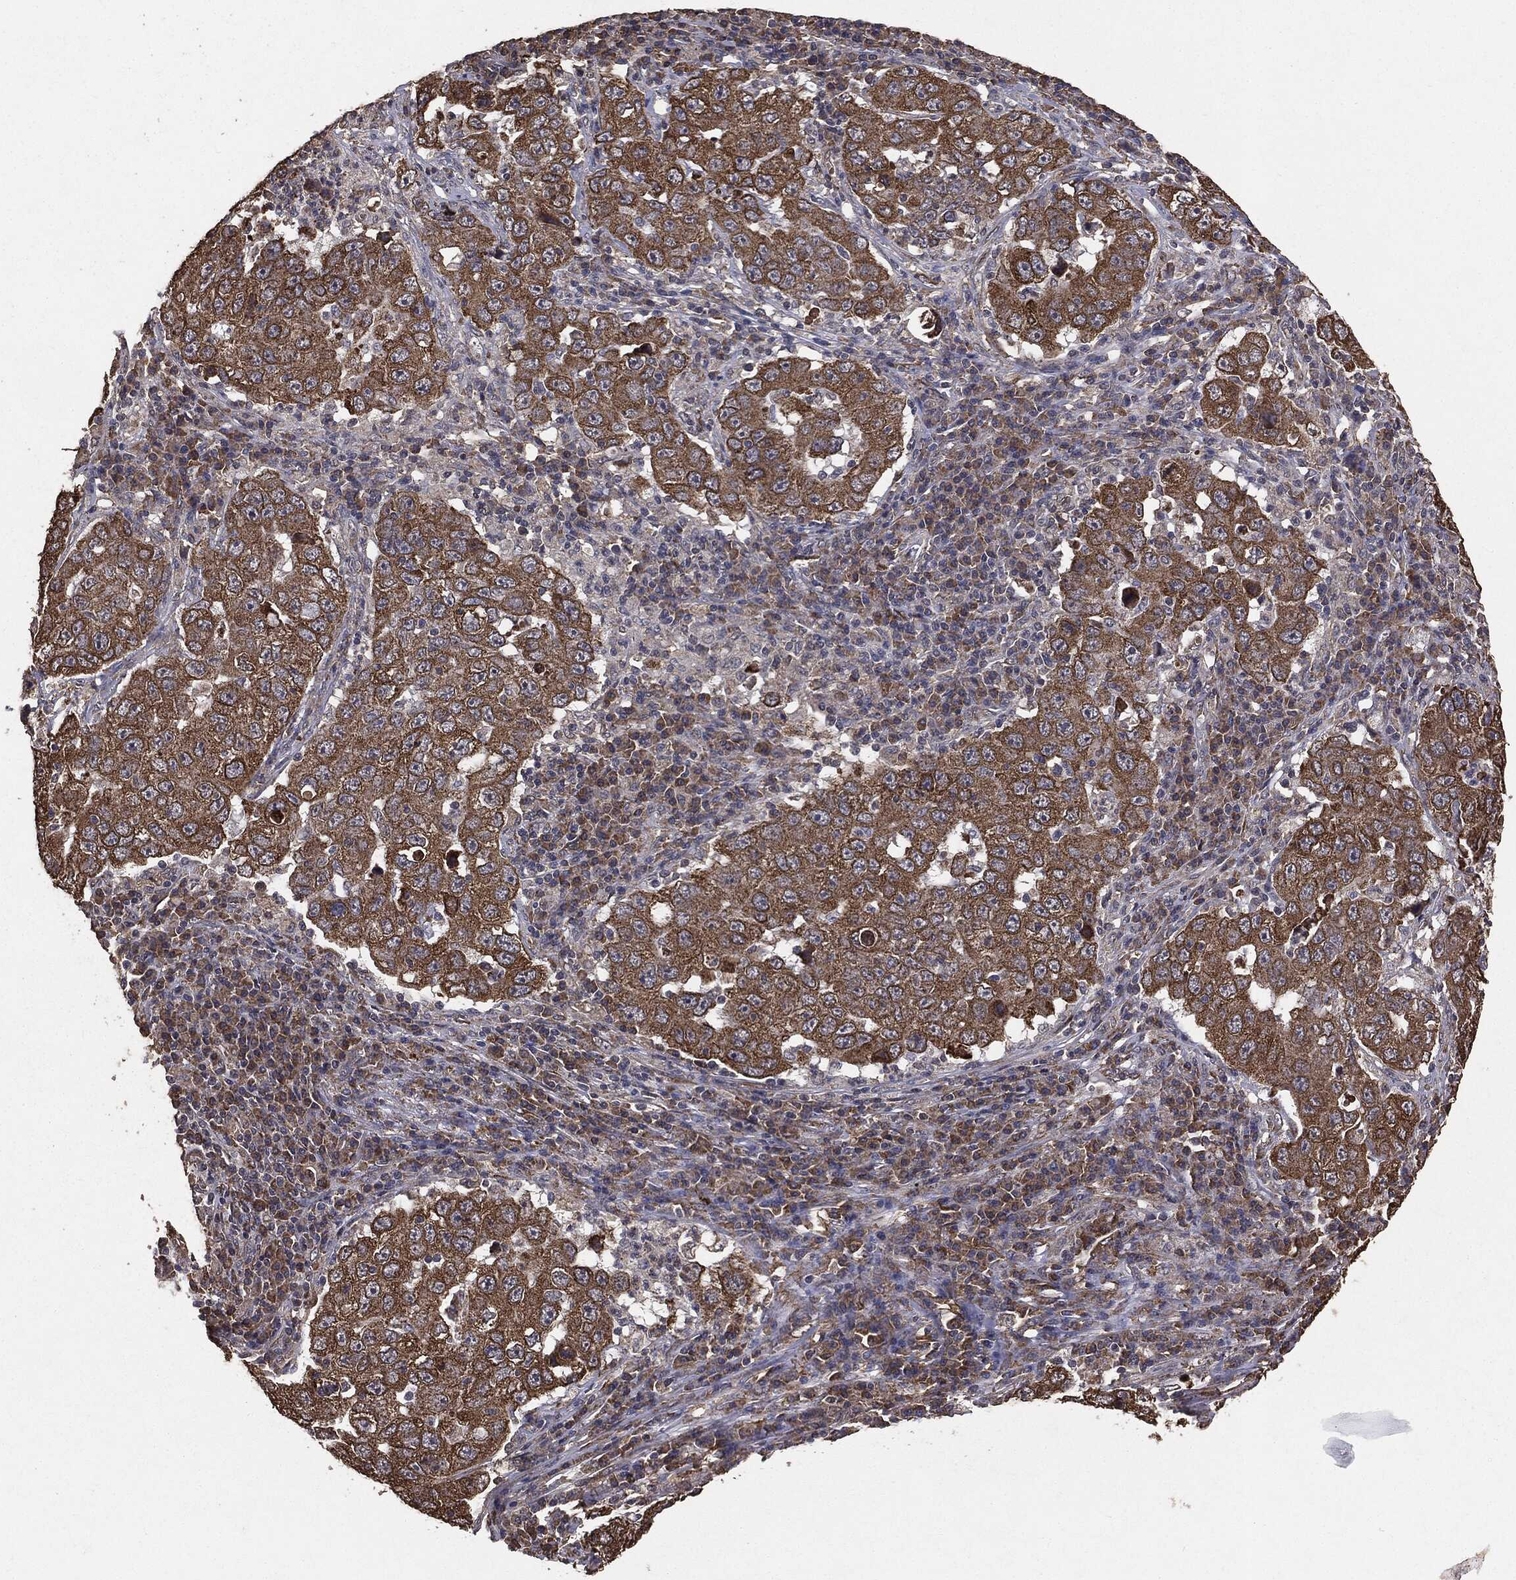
{"staining": {"intensity": "moderate", "quantity": ">75%", "location": "cytoplasmic/membranous"}, "tissue": "lung cancer", "cell_type": "Tumor cells", "image_type": "cancer", "snomed": [{"axis": "morphology", "description": "Adenocarcinoma, NOS"}, {"axis": "topography", "description": "Lung"}], "caption": "Moderate cytoplasmic/membranous positivity for a protein is appreciated in about >75% of tumor cells of lung adenocarcinoma using immunohistochemistry (IHC).", "gene": "MTOR", "patient": {"sex": "male", "age": 73}}